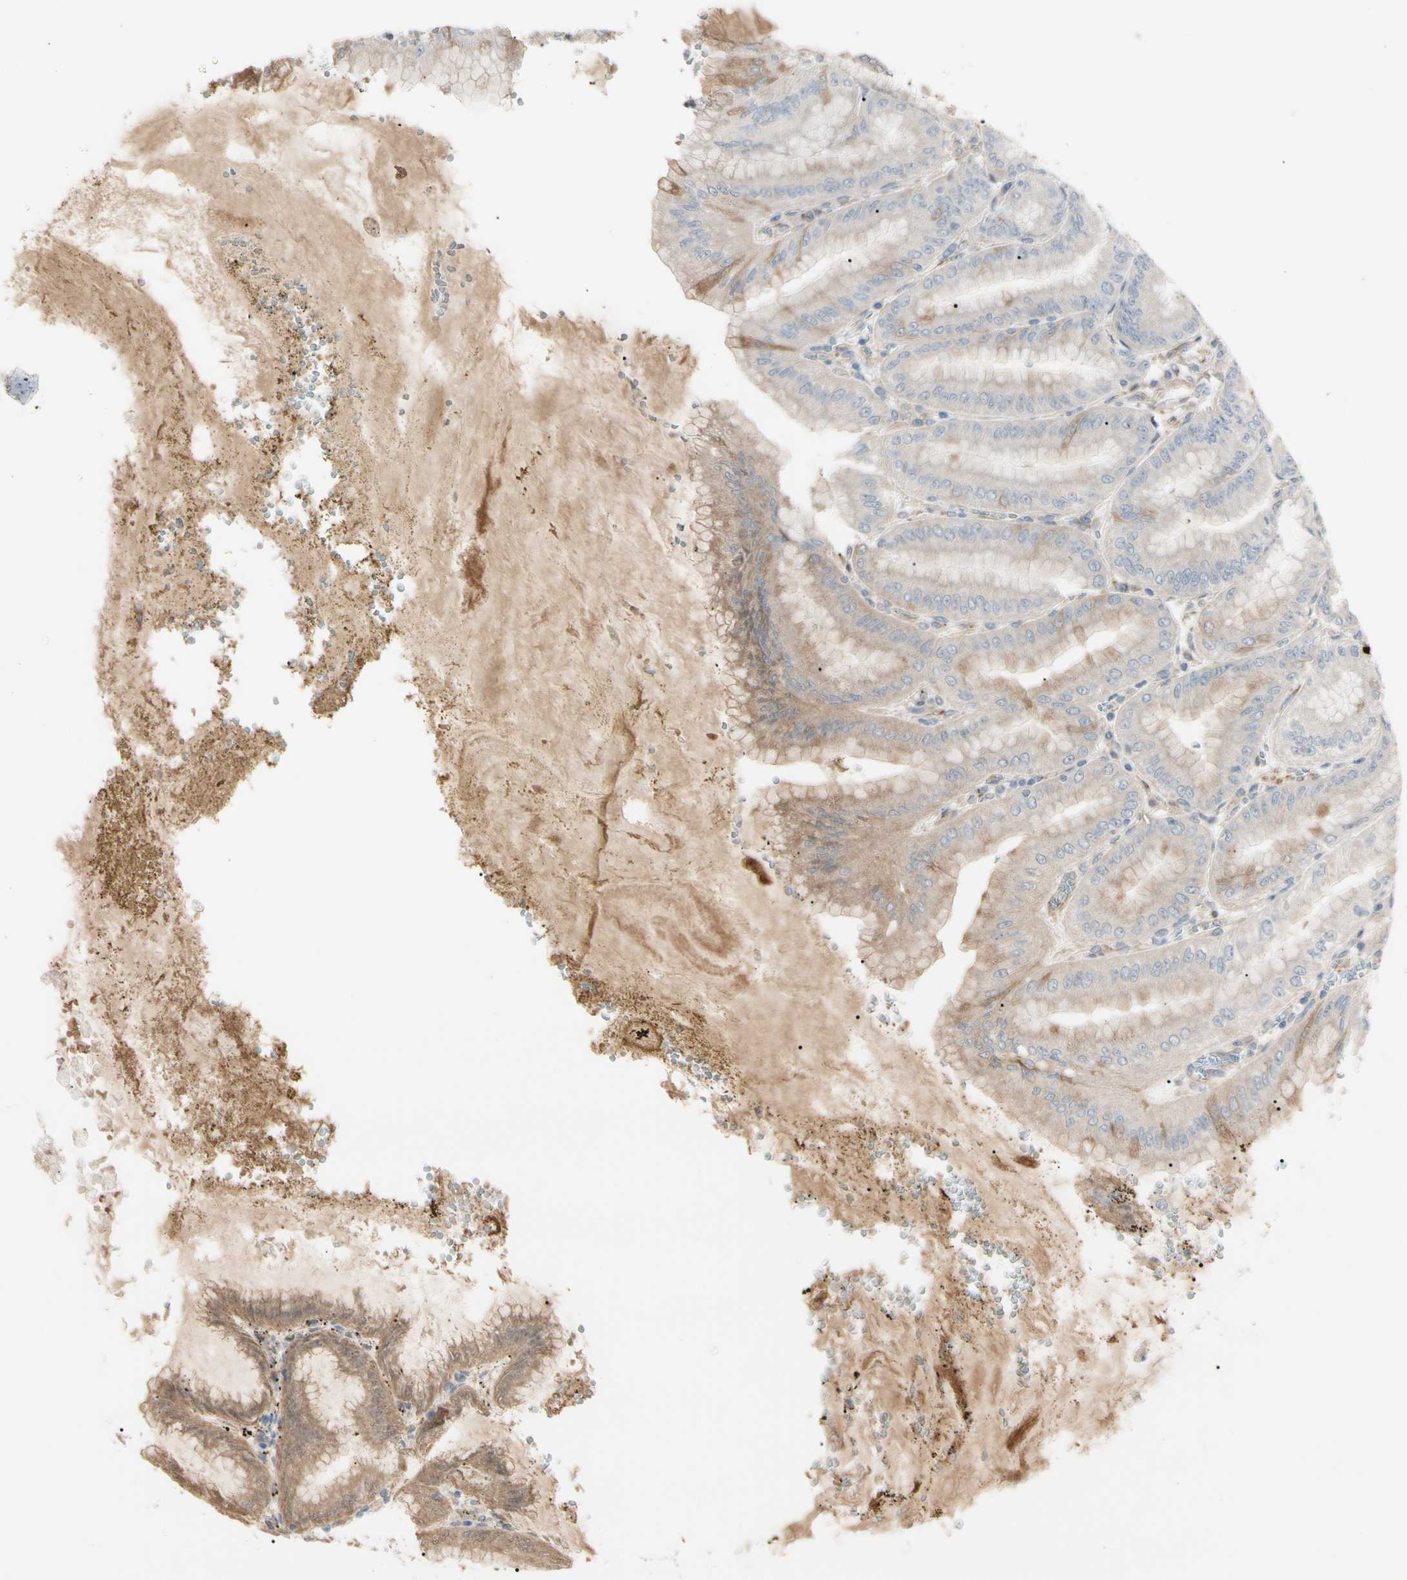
{"staining": {"intensity": "weak", "quantity": "25%-75%", "location": "cytoplasmic/membranous"}, "tissue": "stomach", "cell_type": "Glandular cells", "image_type": "normal", "snomed": [{"axis": "morphology", "description": "Normal tissue, NOS"}, {"axis": "topography", "description": "Stomach, lower"}], "caption": "High-magnification brightfield microscopy of normal stomach stained with DAB (3,3'-diaminobenzidine) (brown) and counterstained with hematoxylin (blue). glandular cells exhibit weak cytoplasmic/membranous expression is identified in approximately25%-75% of cells.", "gene": "ATG4C", "patient": {"sex": "male", "age": 71}}